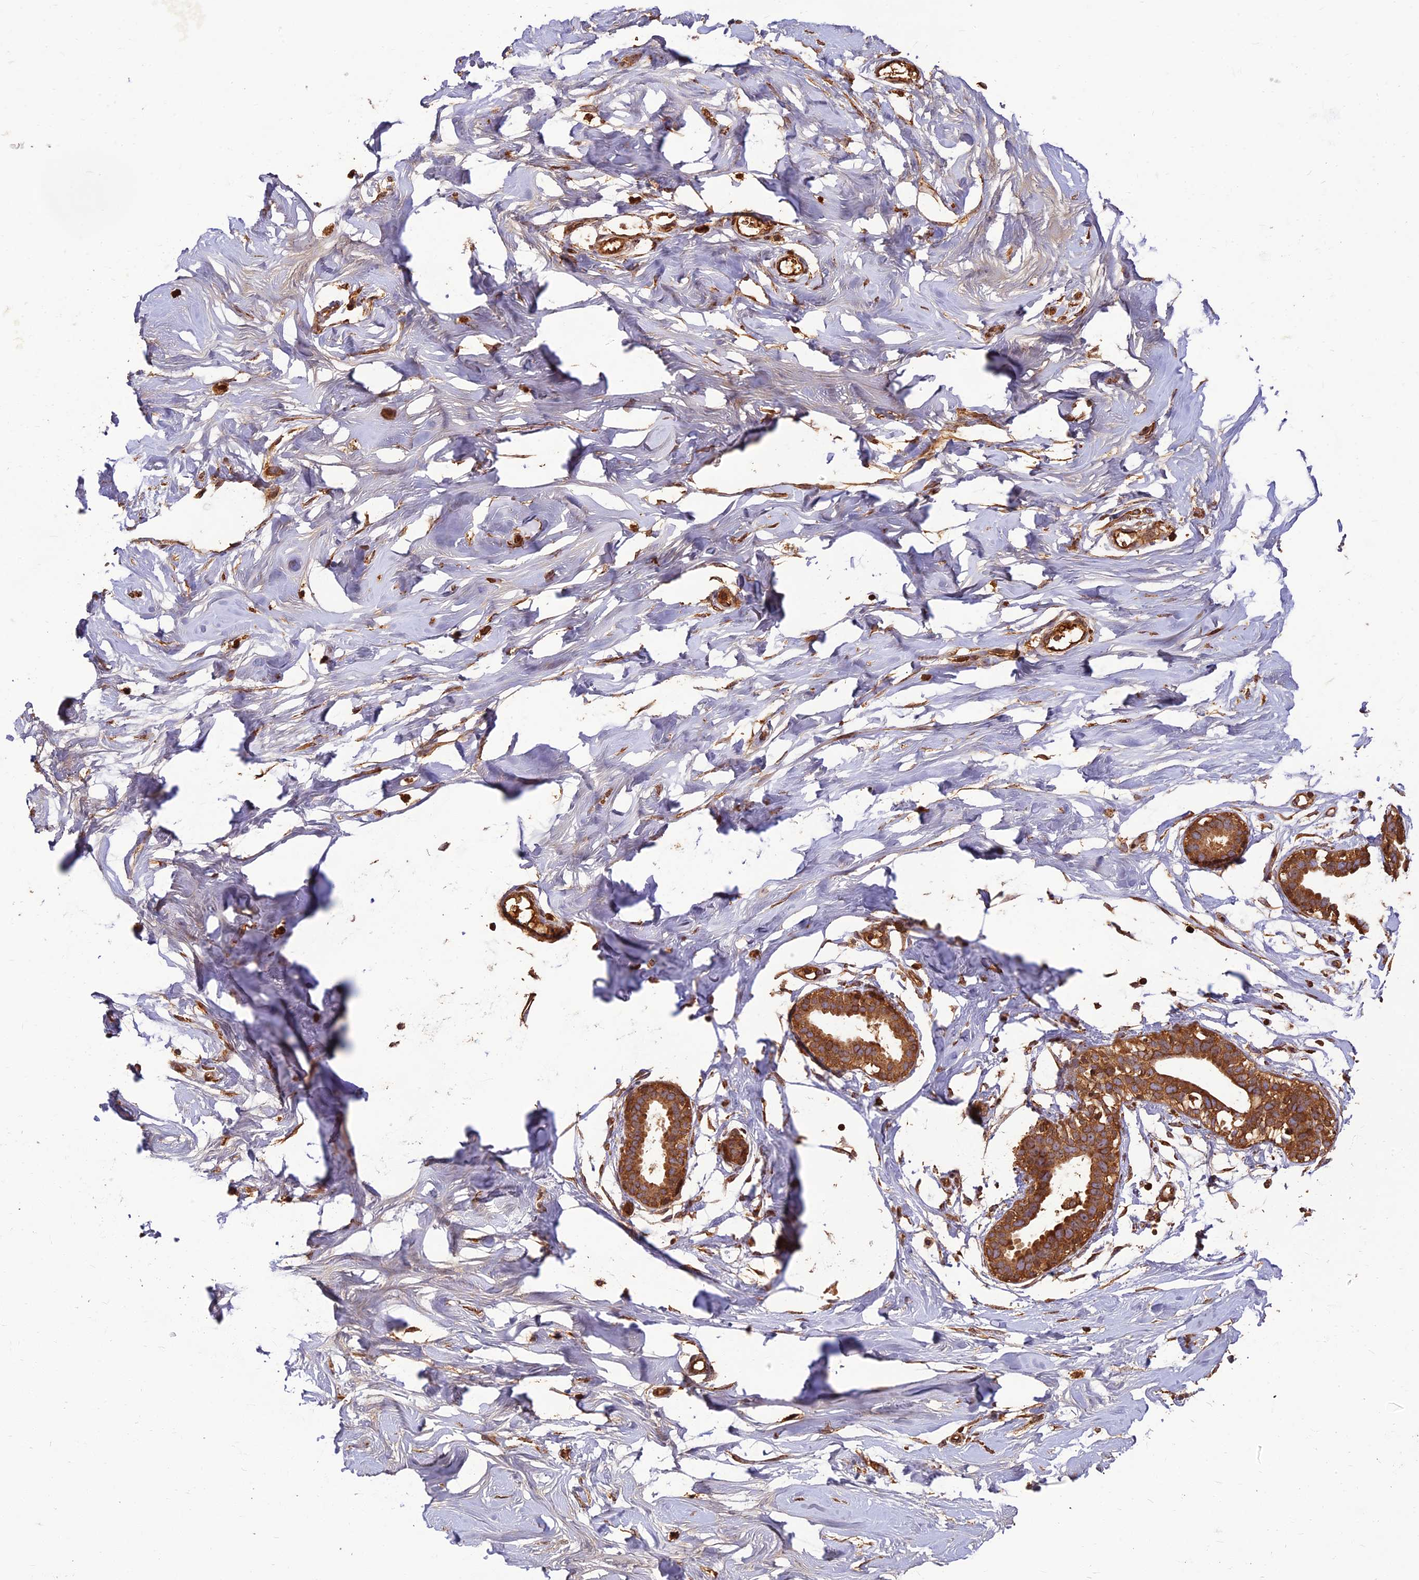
{"staining": {"intensity": "moderate", "quantity": ">75%", "location": "cytoplasmic/membranous"}, "tissue": "breast", "cell_type": "Adipocytes", "image_type": "normal", "snomed": [{"axis": "morphology", "description": "Normal tissue, NOS"}, {"axis": "morphology", "description": "Adenoma, NOS"}, {"axis": "topography", "description": "Breast"}], "caption": "Immunohistochemistry (IHC) photomicrograph of benign human breast stained for a protein (brown), which demonstrates medium levels of moderate cytoplasmic/membranous expression in approximately >75% of adipocytes.", "gene": "CORO1C", "patient": {"sex": "female", "age": 23}}